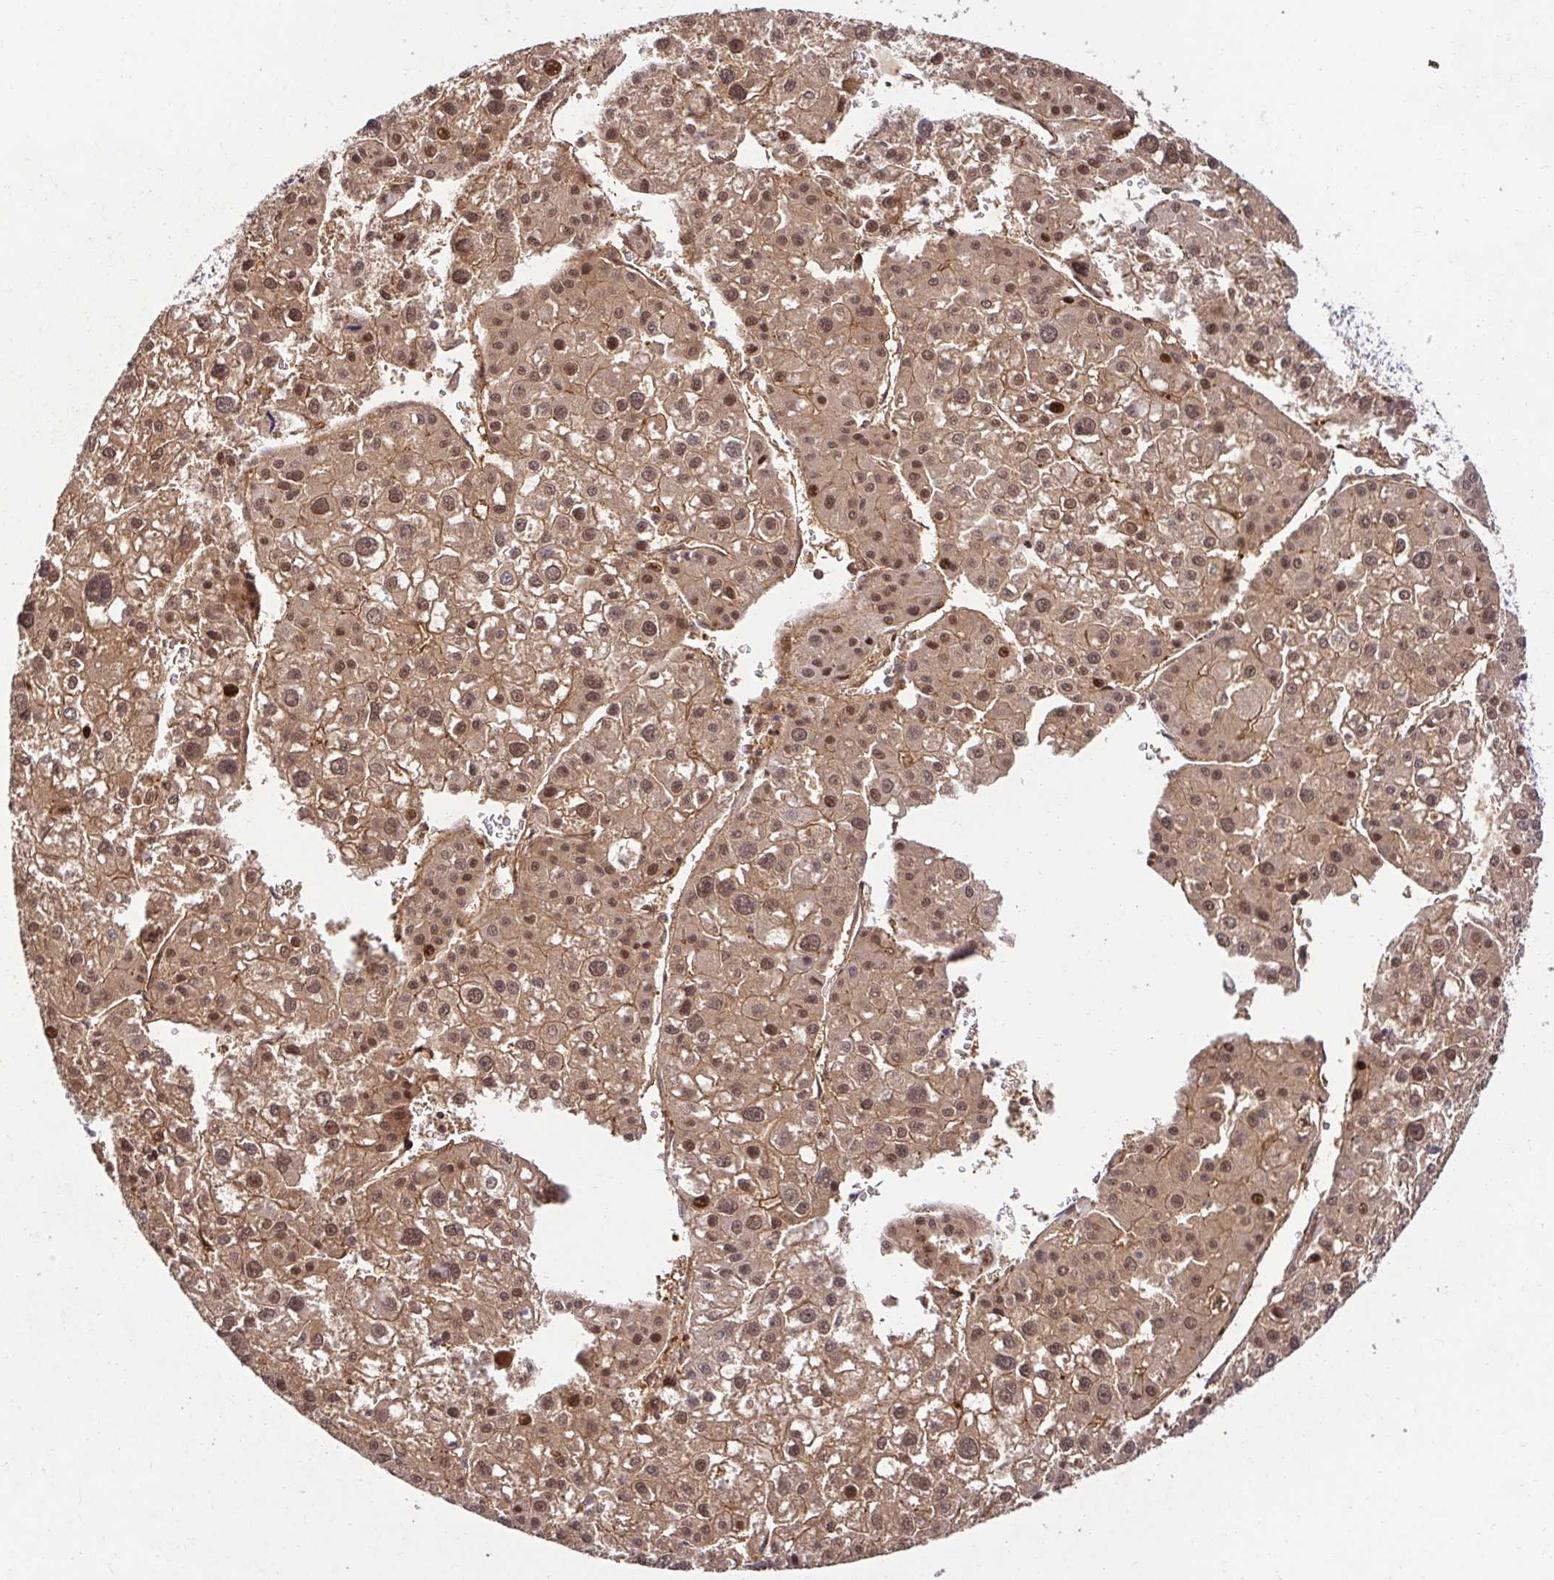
{"staining": {"intensity": "moderate", "quantity": ">75%", "location": "cytoplasmic/membranous,nuclear"}, "tissue": "liver cancer", "cell_type": "Tumor cells", "image_type": "cancer", "snomed": [{"axis": "morphology", "description": "Carcinoma, Hepatocellular, NOS"}, {"axis": "topography", "description": "Liver"}], "caption": "Brown immunohistochemical staining in human liver cancer (hepatocellular carcinoma) reveals moderate cytoplasmic/membranous and nuclear expression in approximately >75% of tumor cells. The protein of interest is stained brown, and the nuclei are stained in blue (DAB (3,3'-diaminobenzidine) IHC with brightfield microscopy, high magnification).", "gene": "PSMA4", "patient": {"sex": "male", "age": 73}}